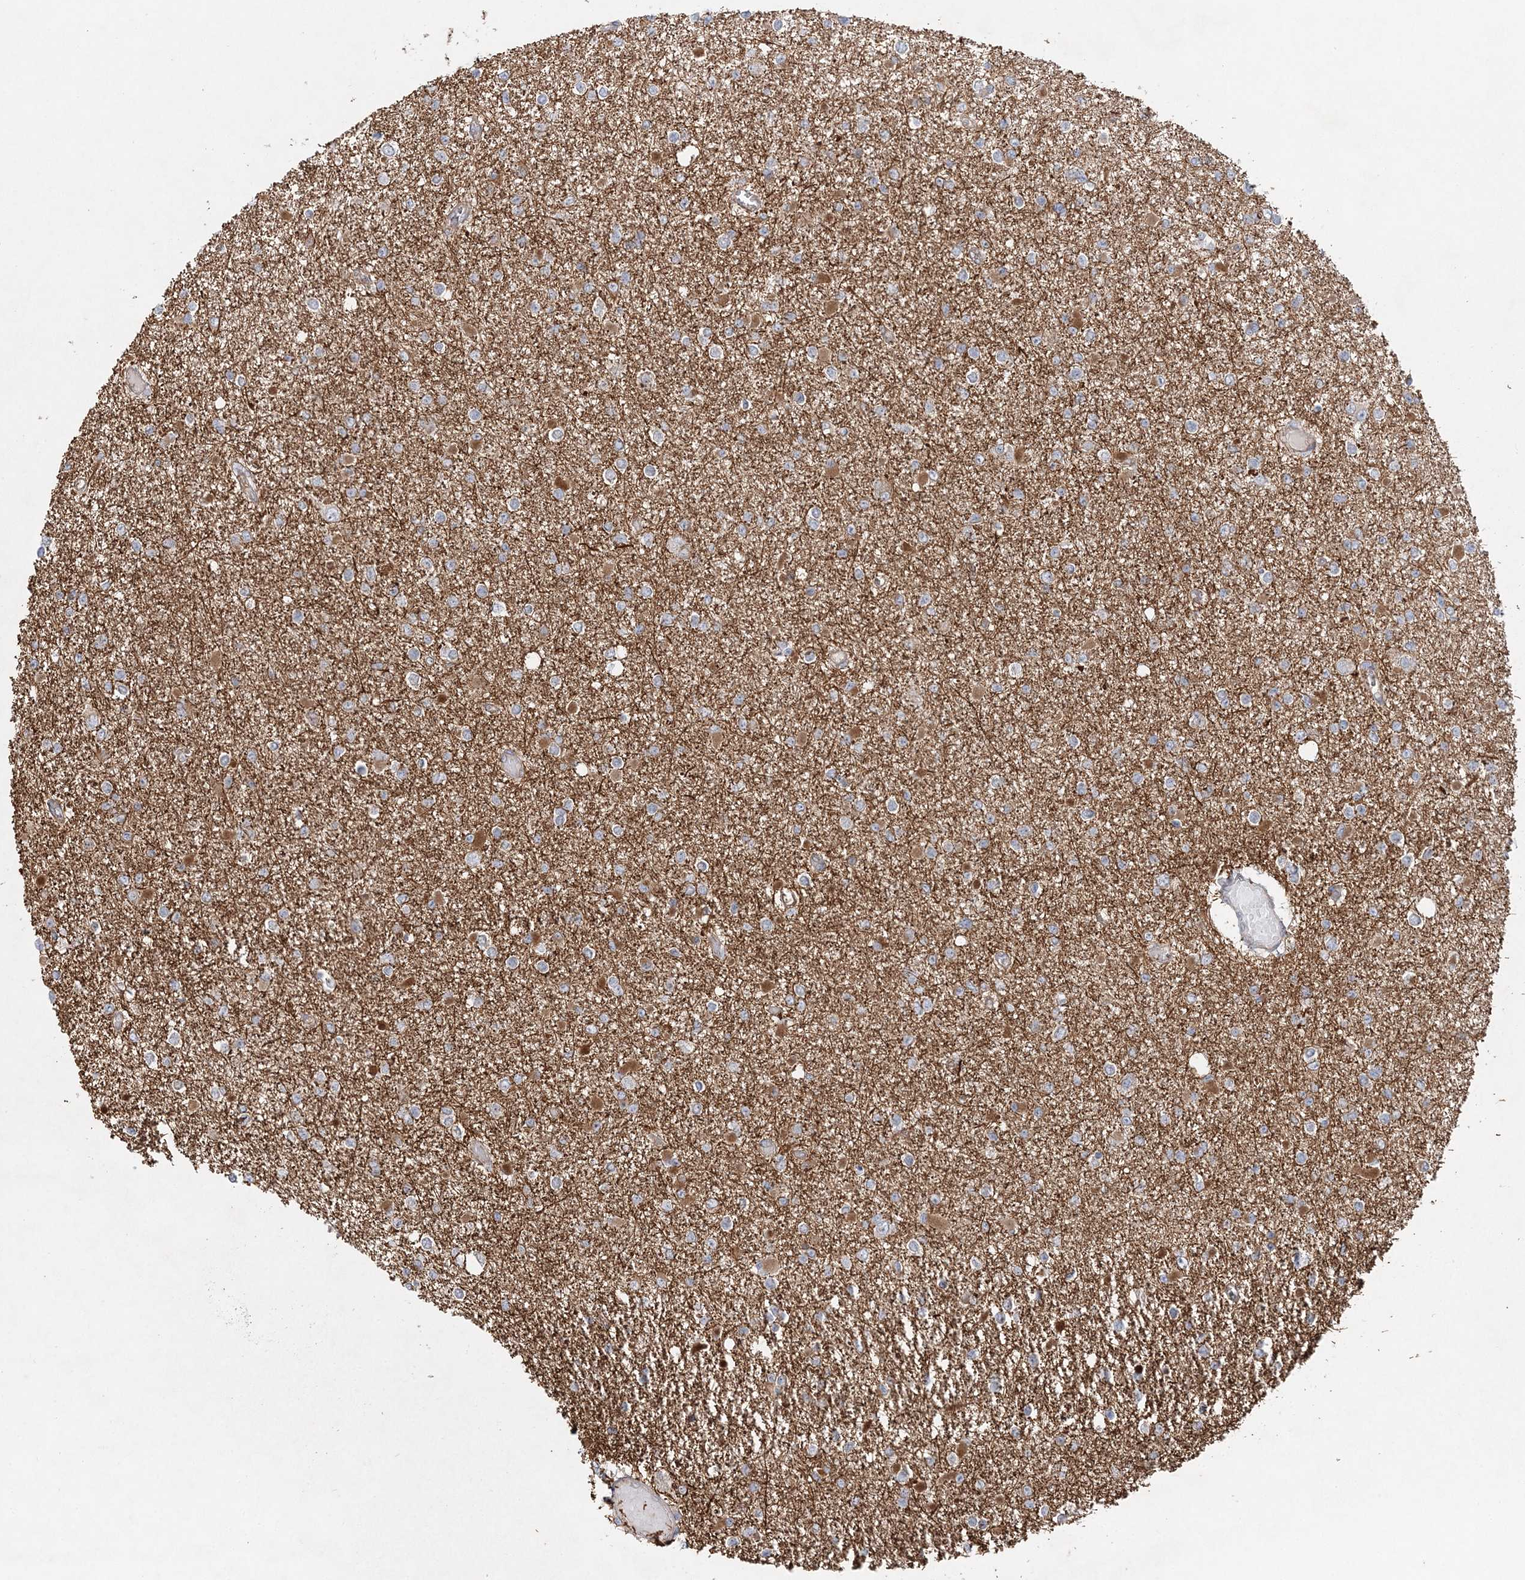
{"staining": {"intensity": "negative", "quantity": "none", "location": "none"}, "tissue": "glioma", "cell_type": "Tumor cells", "image_type": "cancer", "snomed": [{"axis": "morphology", "description": "Glioma, malignant, Low grade"}, {"axis": "topography", "description": "Brain"}], "caption": "This is an IHC photomicrograph of glioma. There is no expression in tumor cells.", "gene": "ZFYVE16", "patient": {"sex": "female", "age": 22}}